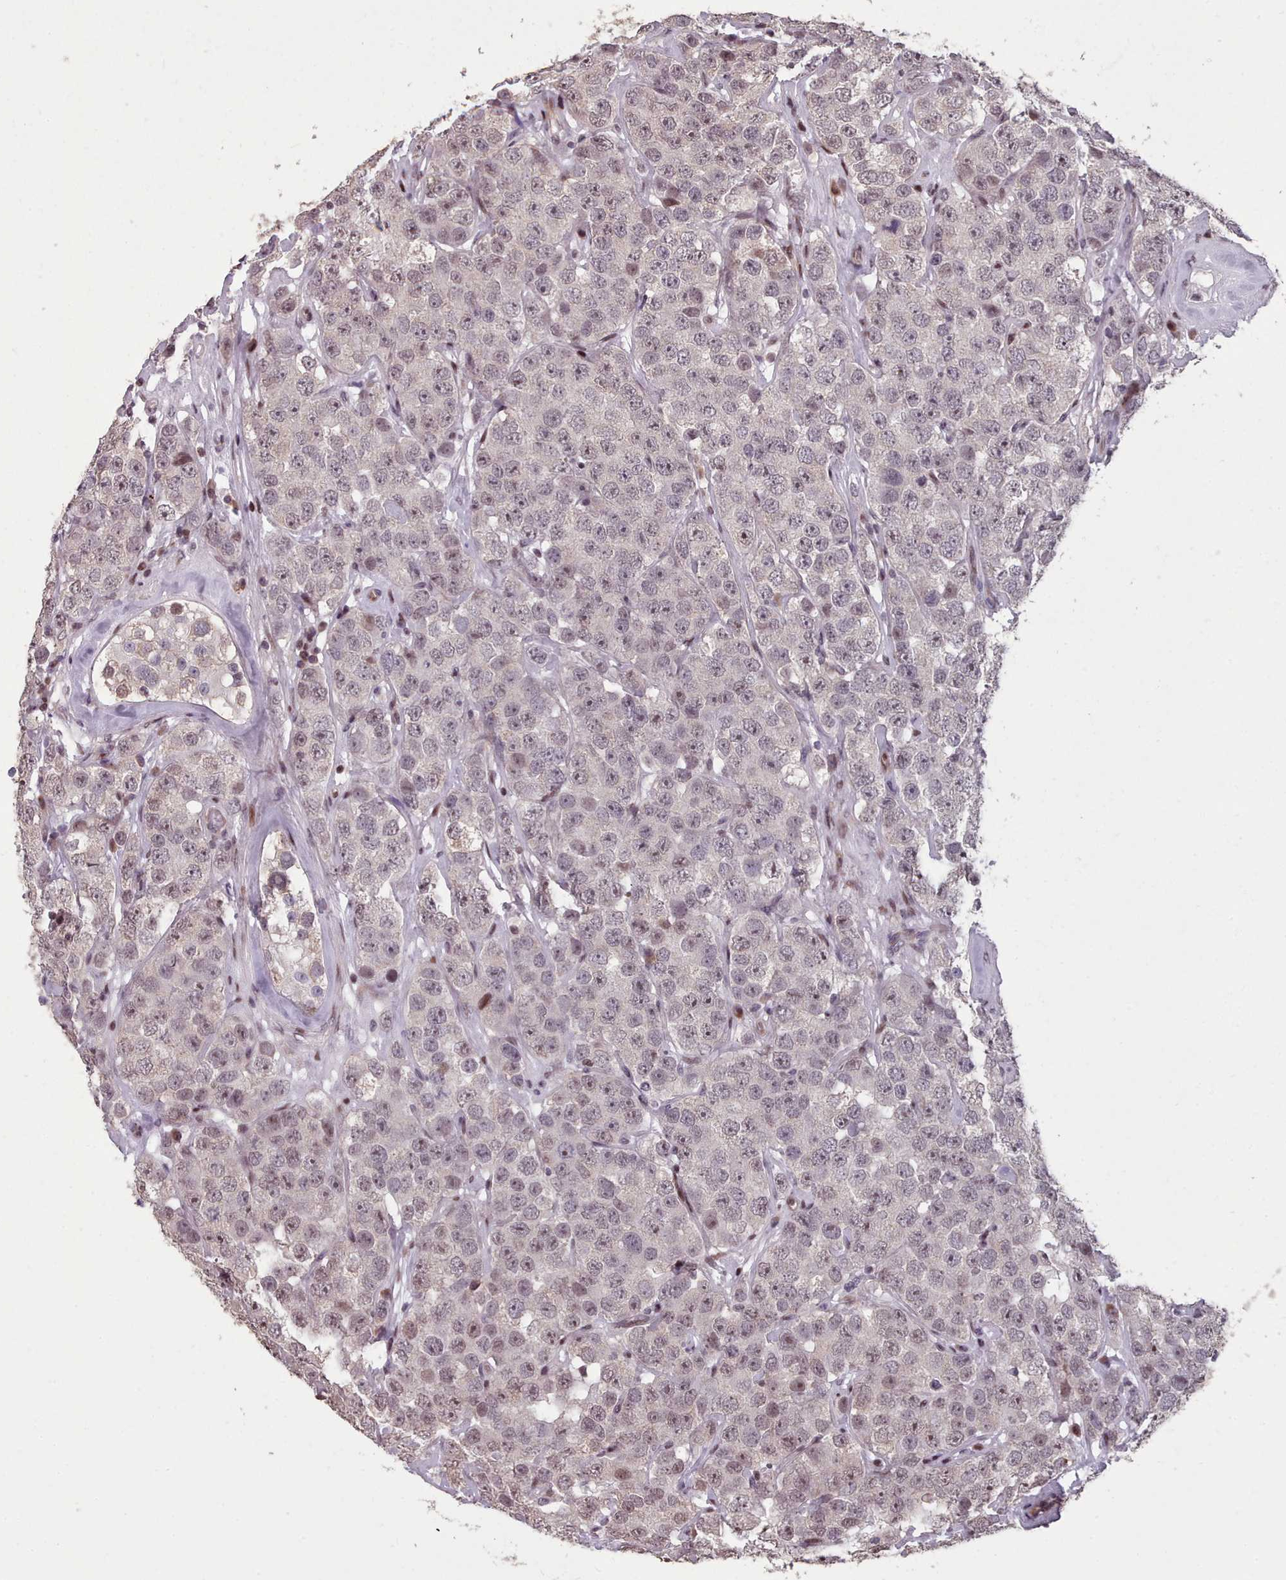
{"staining": {"intensity": "weak", "quantity": "25%-75%", "location": "nuclear"}, "tissue": "testis cancer", "cell_type": "Tumor cells", "image_type": "cancer", "snomed": [{"axis": "morphology", "description": "Seminoma, NOS"}, {"axis": "topography", "description": "Testis"}], "caption": "Tumor cells show low levels of weak nuclear staining in approximately 25%-75% of cells in testis cancer (seminoma).", "gene": "ENSA", "patient": {"sex": "male", "age": 28}}